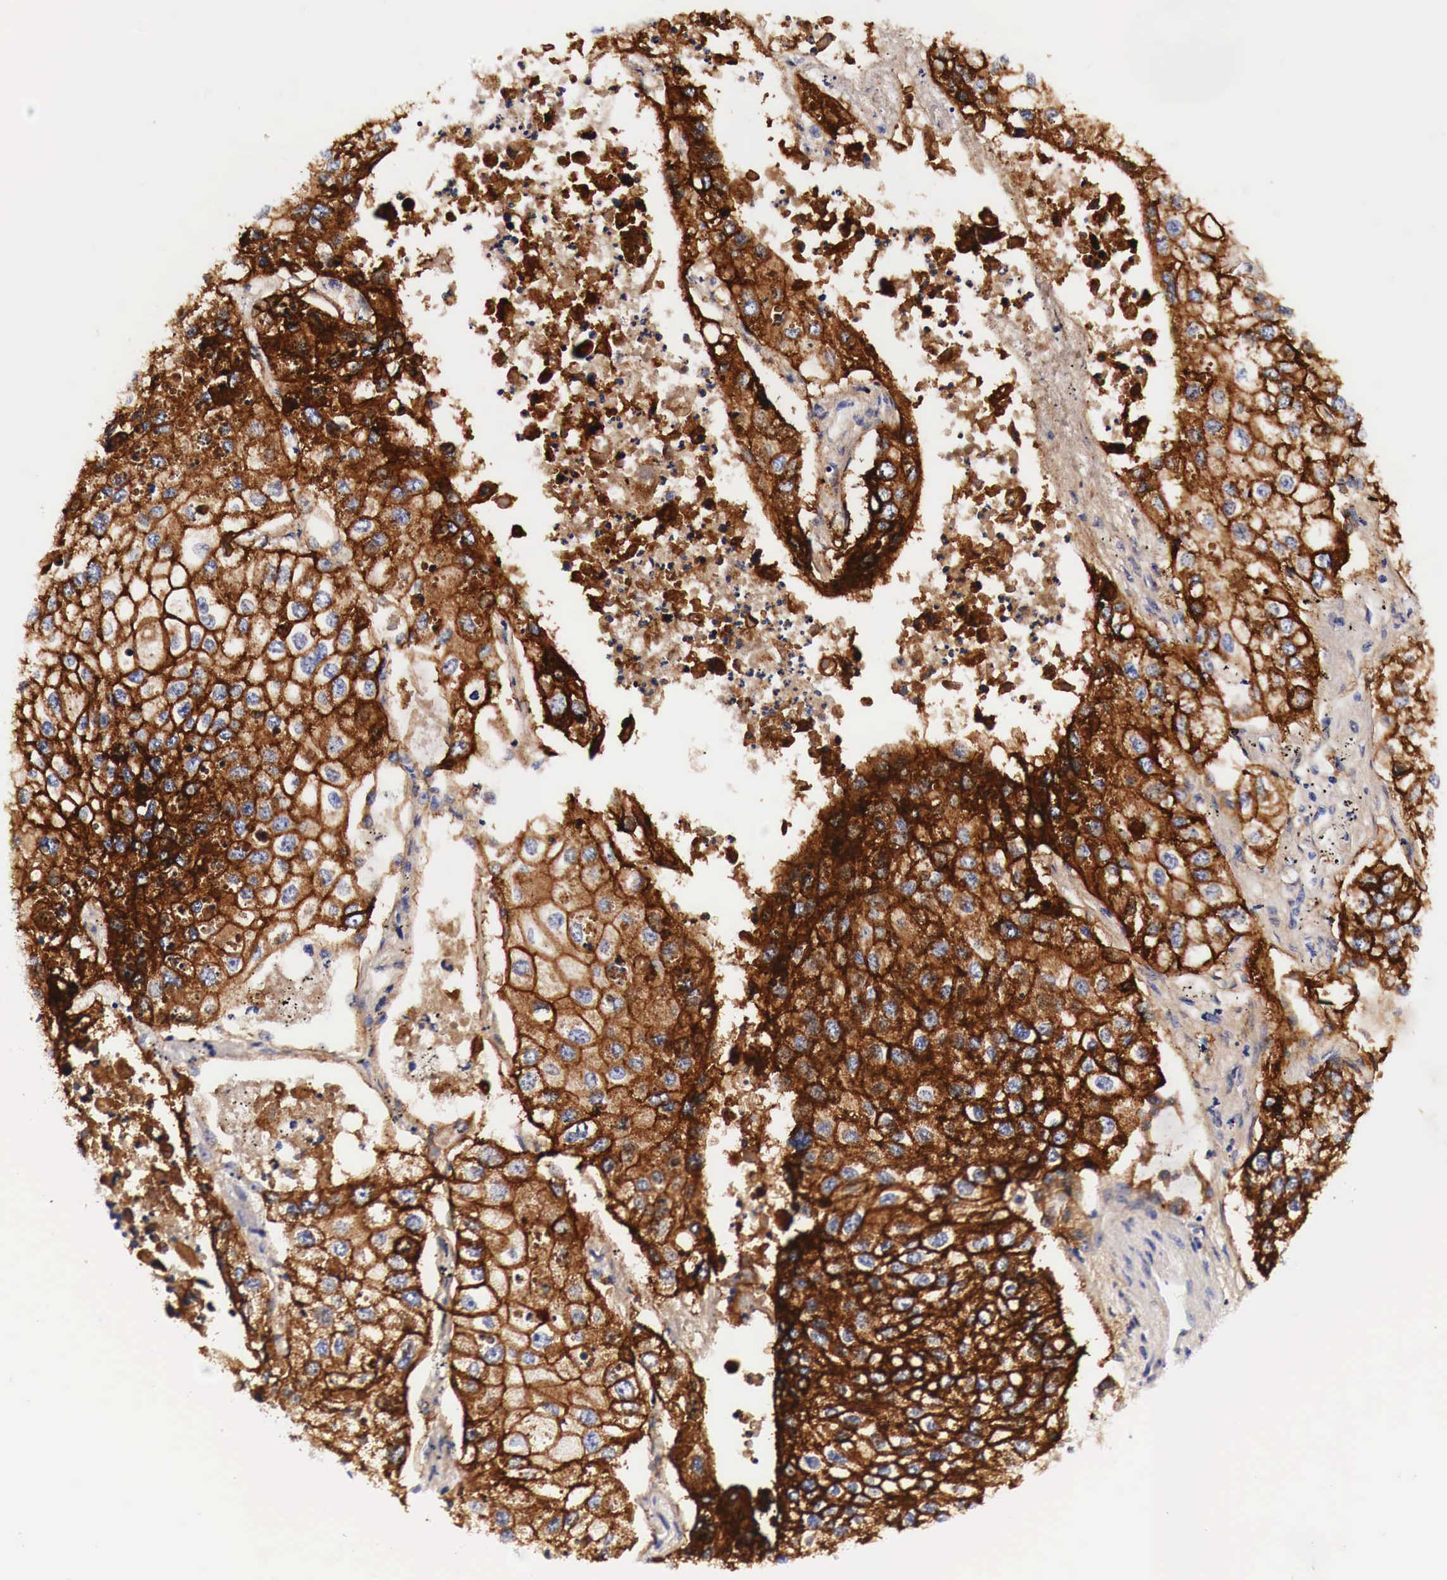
{"staining": {"intensity": "strong", "quantity": ">75%", "location": "cytoplasmic/membranous"}, "tissue": "lung cancer", "cell_type": "Tumor cells", "image_type": "cancer", "snomed": [{"axis": "morphology", "description": "Squamous cell carcinoma, NOS"}, {"axis": "topography", "description": "Lung"}], "caption": "IHC histopathology image of neoplastic tissue: lung cancer stained using IHC exhibits high levels of strong protein expression localized specifically in the cytoplasmic/membranous of tumor cells, appearing as a cytoplasmic/membranous brown color.", "gene": "EGFR", "patient": {"sex": "male", "age": 75}}